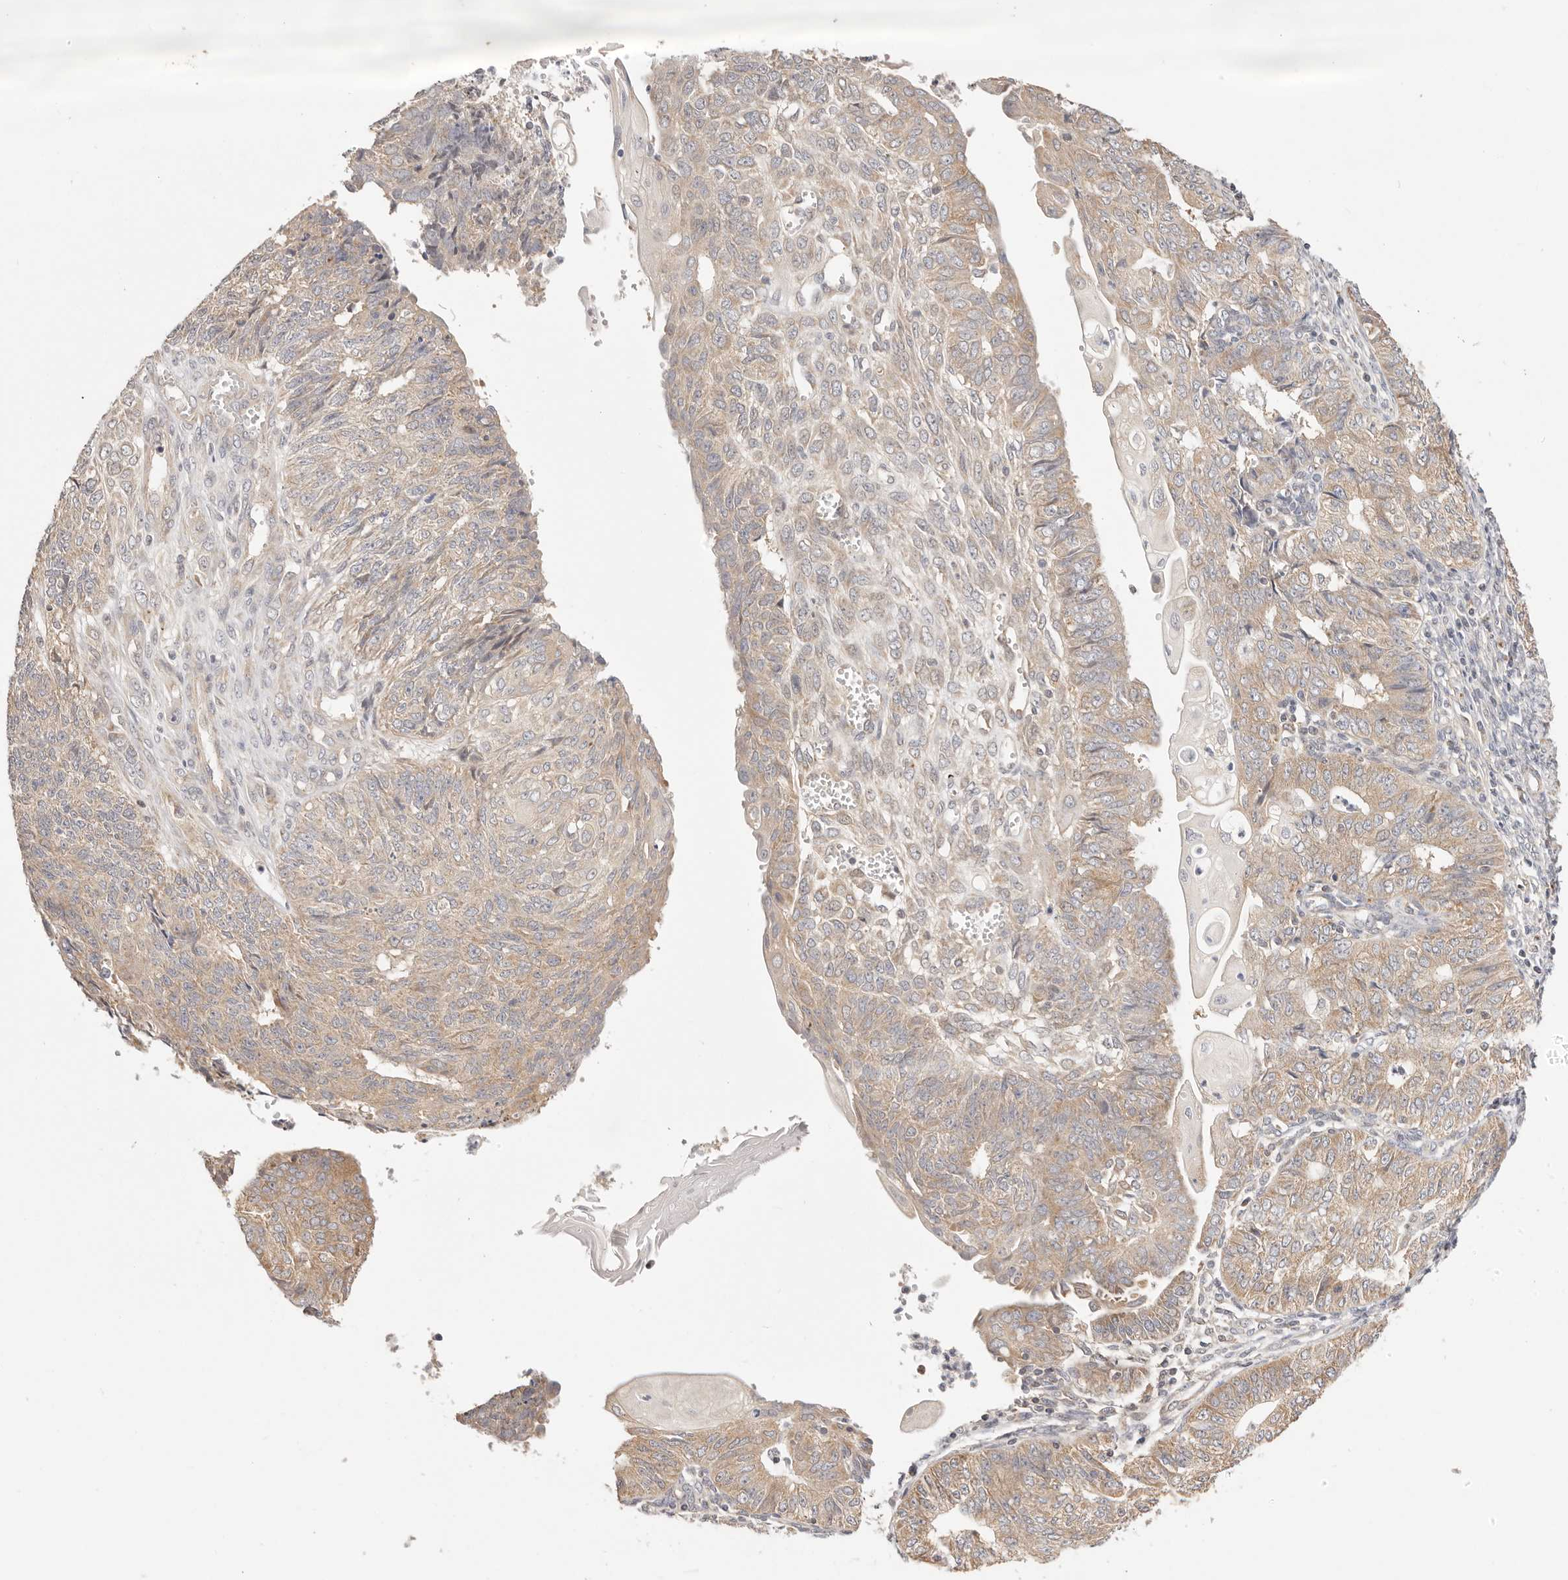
{"staining": {"intensity": "weak", "quantity": ">75%", "location": "cytoplasmic/membranous"}, "tissue": "endometrial cancer", "cell_type": "Tumor cells", "image_type": "cancer", "snomed": [{"axis": "morphology", "description": "Adenocarcinoma, NOS"}, {"axis": "topography", "description": "Endometrium"}], "caption": "Adenocarcinoma (endometrial) stained with a brown dye exhibits weak cytoplasmic/membranous positive positivity in about >75% of tumor cells.", "gene": "KCMF1", "patient": {"sex": "female", "age": 32}}